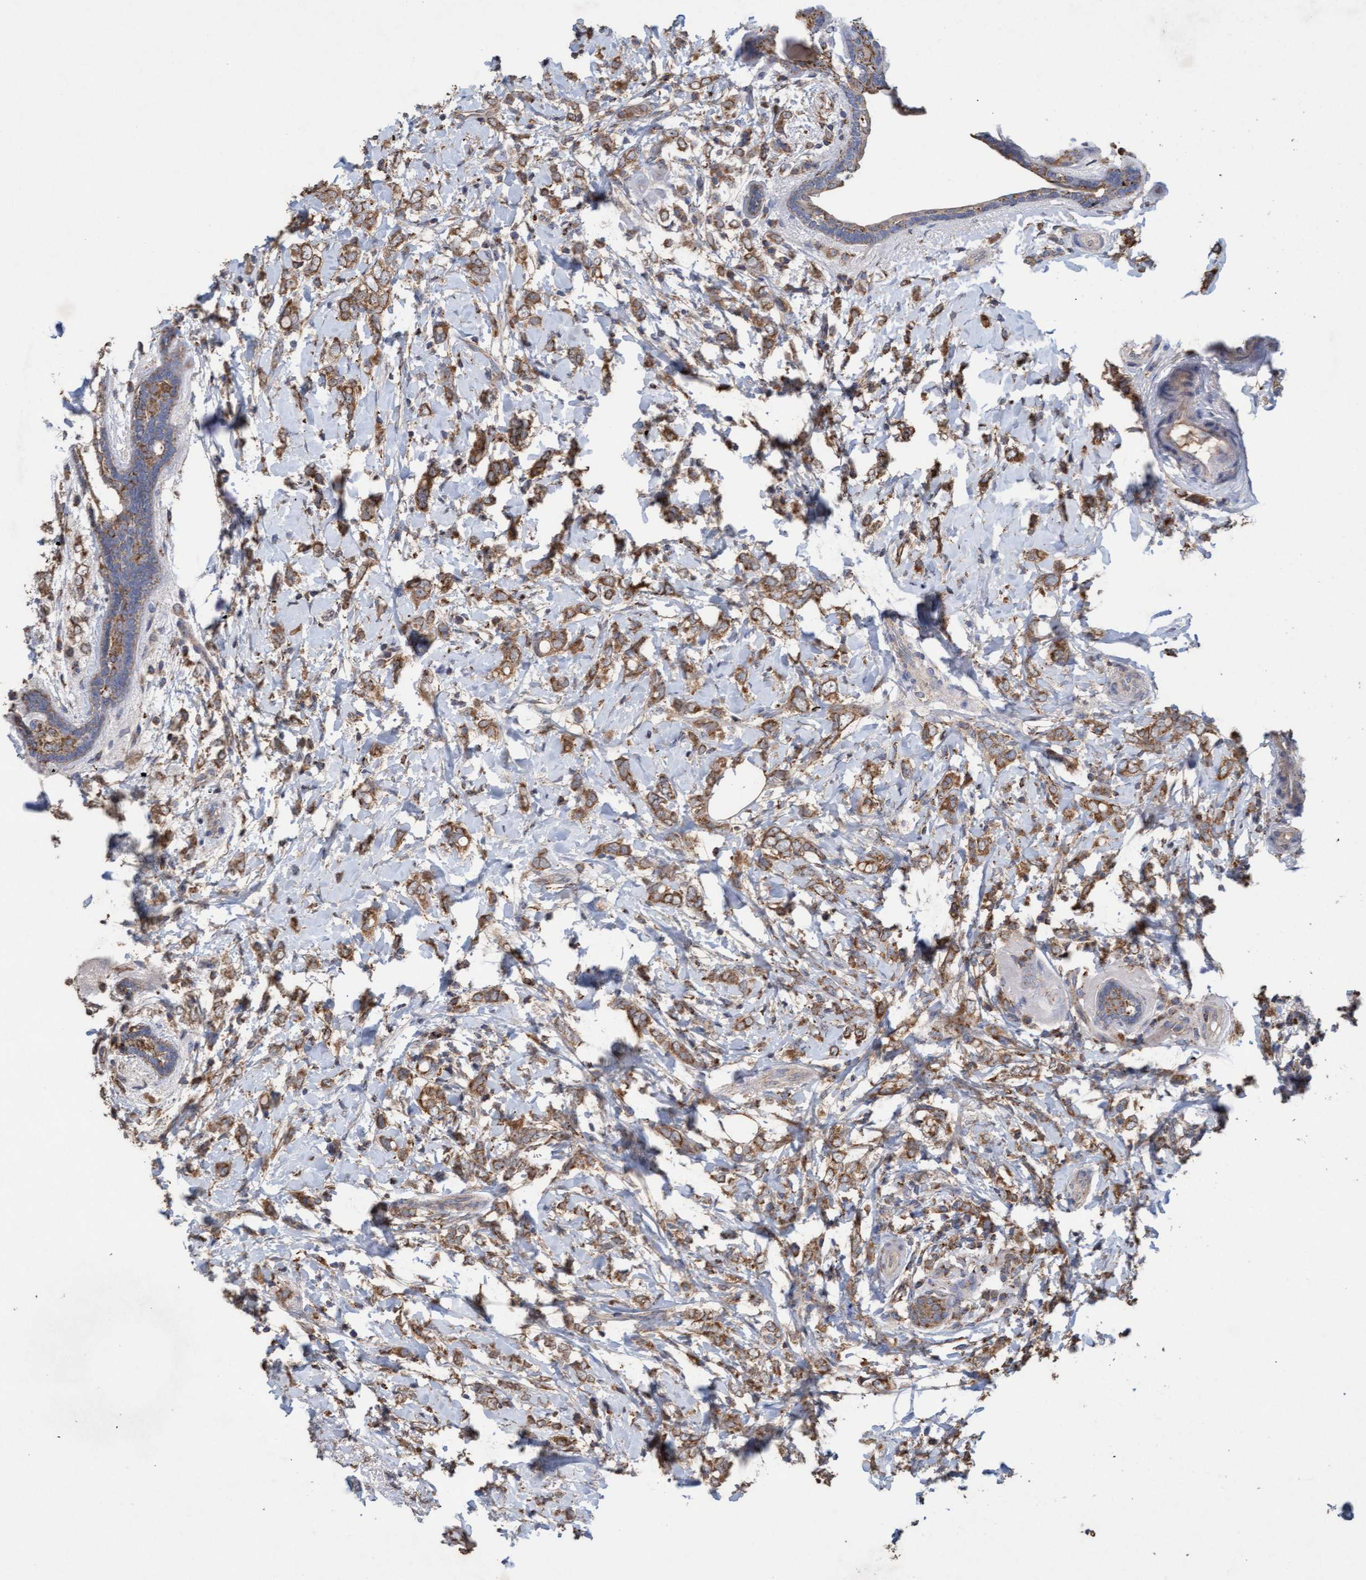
{"staining": {"intensity": "moderate", "quantity": ">75%", "location": "cytoplasmic/membranous"}, "tissue": "breast cancer", "cell_type": "Tumor cells", "image_type": "cancer", "snomed": [{"axis": "morphology", "description": "Normal tissue, NOS"}, {"axis": "morphology", "description": "Lobular carcinoma"}, {"axis": "topography", "description": "Breast"}], "caption": "Immunohistochemistry (DAB) staining of human breast cancer (lobular carcinoma) demonstrates moderate cytoplasmic/membranous protein staining in approximately >75% of tumor cells. The protein is stained brown, and the nuclei are stained in blue (DAB (3,3'-diaminobenzidine) IHC with brightfield microscopy, high magnification).", "gene": "ATPAF2", "patient": {"sex": "female", "age": 47}}